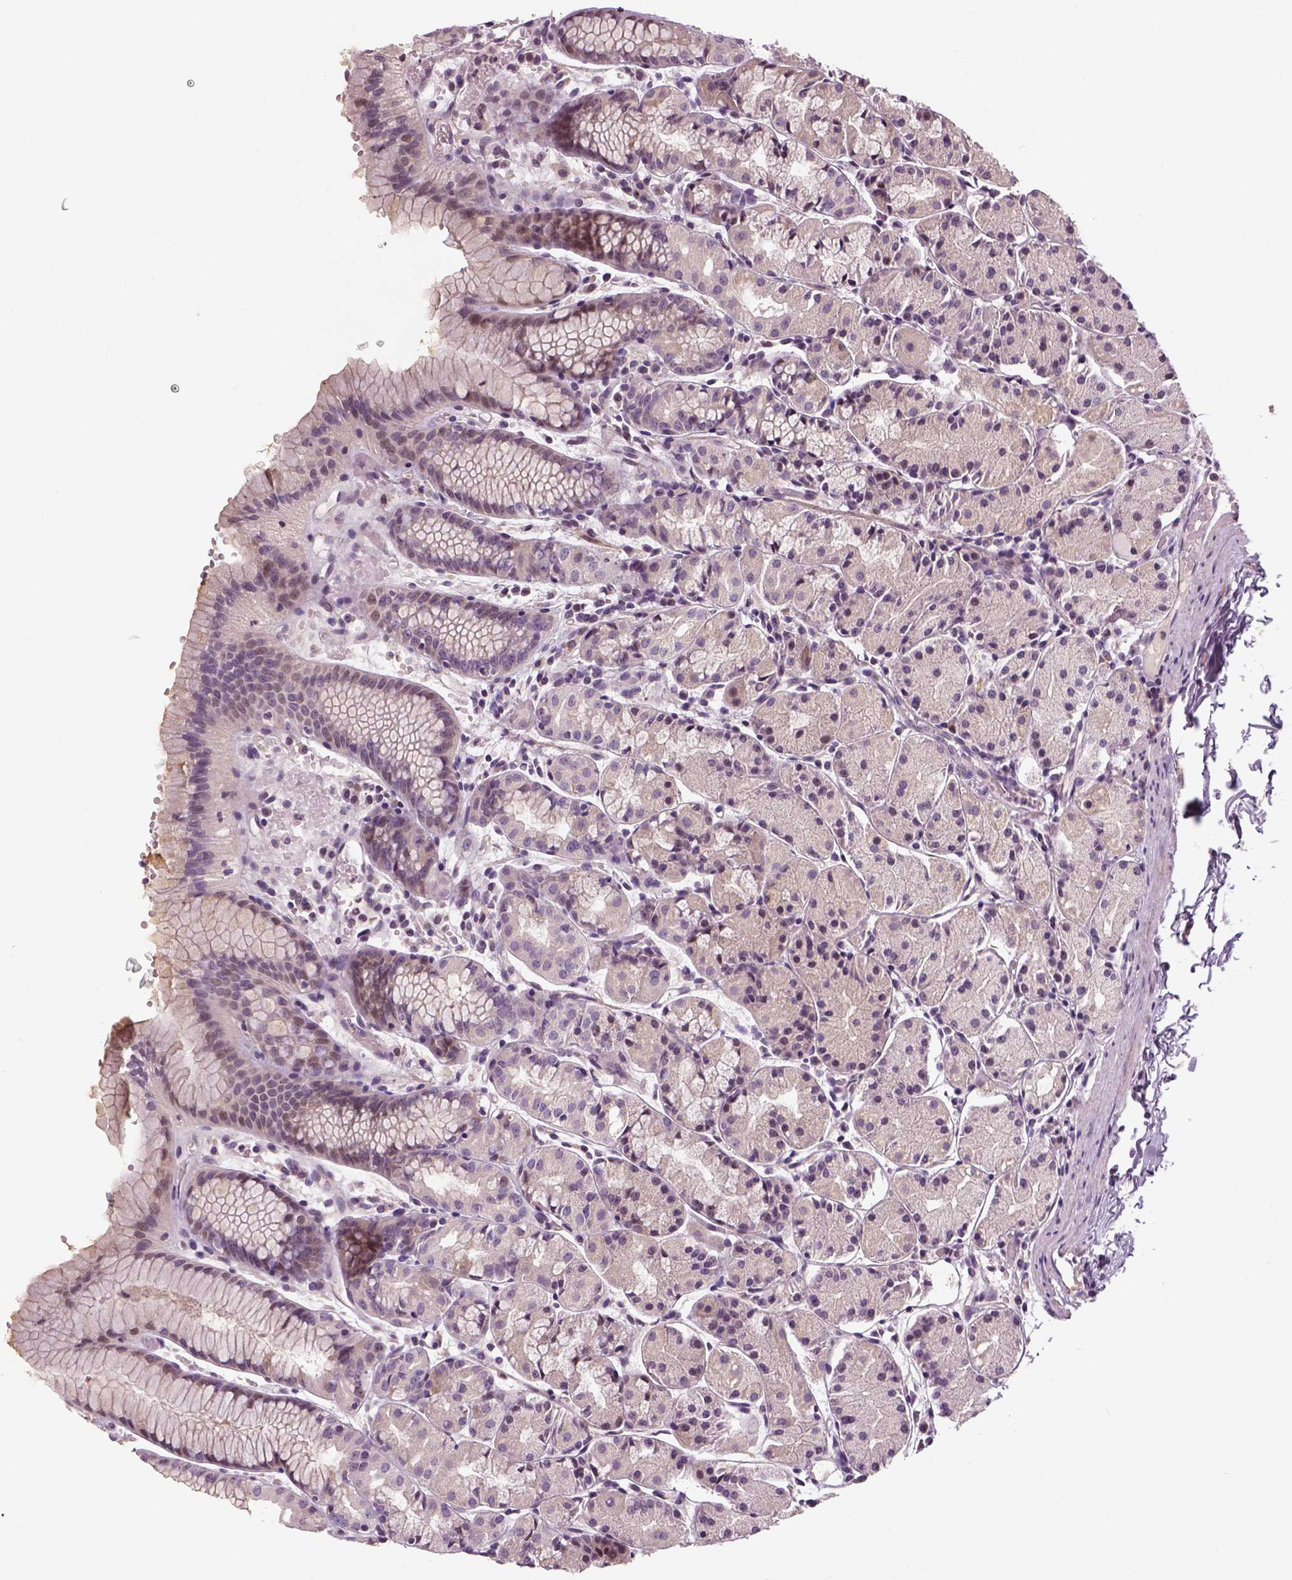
{"staining": {"intensity": "negative", "quantity": "none", "location": "none"}, "tissue": "stomach", "cell_type": "Glandular cells", "image_type": "normal", "snomed": [{"axis": "morphology", "description": "Normal tissue, NOS"}, {"axis": "topography", "description": "Stomach, upper"}], "caption": "IHC image of unremarkable stomach stained for a protein (brown), which exhibits no staining in glandular cells.", "gene": "NECAB1", "patient": {"sex": "male", "age": 47}}